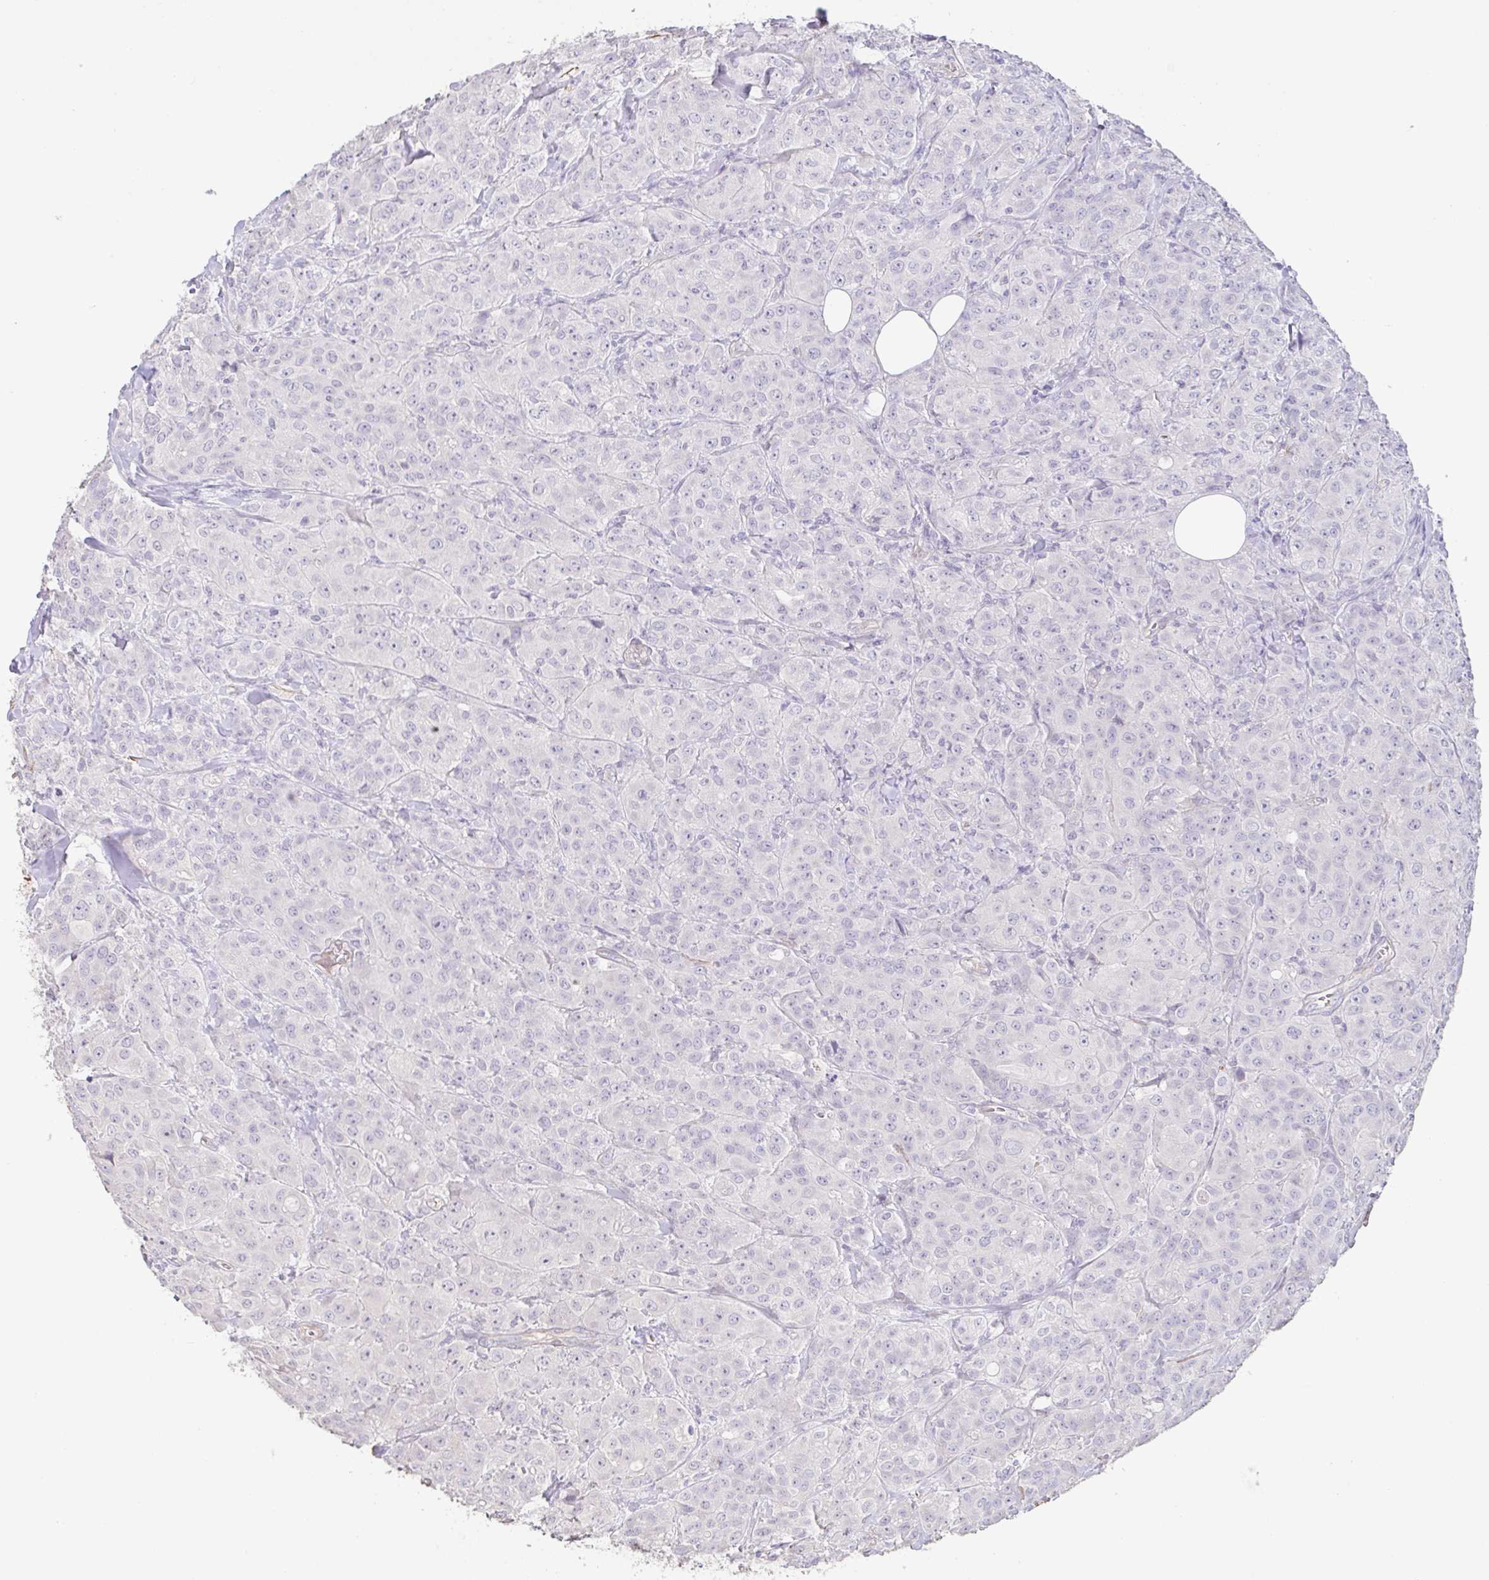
{"staining": {"intensity": "negative", "quantity": "none", "location": "none"}, "tissue": "breast cancer", "cell_type": "Tumor cells", "image_type": "cancer", "snomed": [{"axis": "morphology", "description": "Normal tissue, NOS"}, {"axis": "morphology", "description": "Duct carcinoma"}, {"axis": "topography", "description": "Breast"}], "caption": "Immunohistochemistry (IHC) image of human breast cancer (intraductal carcinoma) stained for a protein (brown), which exhibits no positivity in tumor cells.", "gene": "PYGM", "patient": {"sex": "female", "age": 43}}